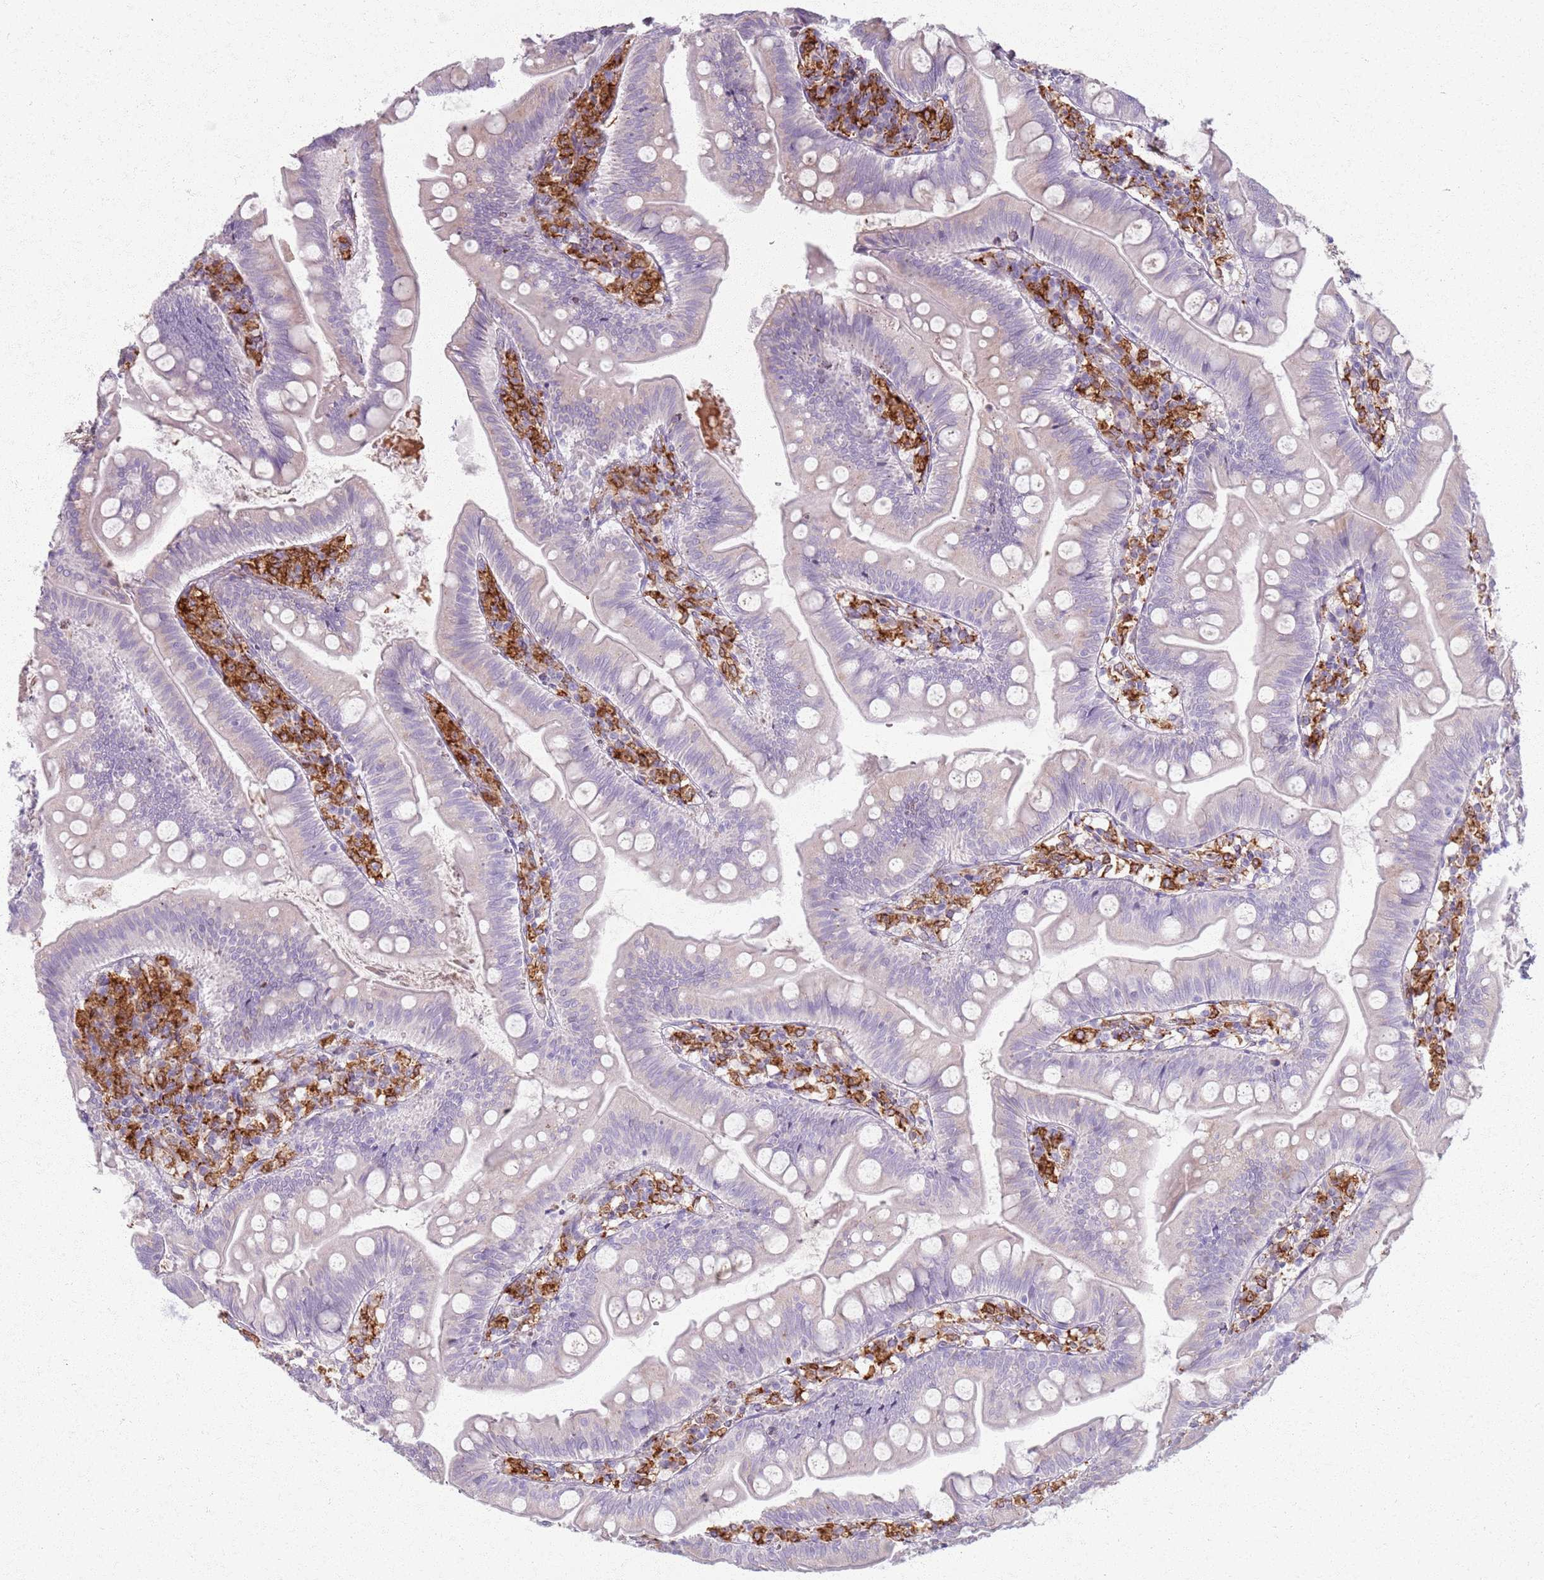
{"staining": {"intensity": "weak", "quantity": "25%-75%", "location": "cytoplasmic/membranous"}, "tissue": "small intestine", "cell_type": "Glandular cells", "image_type": "normal", "snomed": [{"axis": "morphology", "description": "Normal tissue, NOS"}, {"axis": "topography", "description": "Small intestine"}], "caption": "Immunohistochemistry image of benign human small intestine stained for a protein (brown), which demonstrates low levels of weak cytoplasmic/membranous expression in approximately 25%-75% of glandular cells.", "gene": "COLGALT1", "patient": {"sex": "male", "age": 7}}